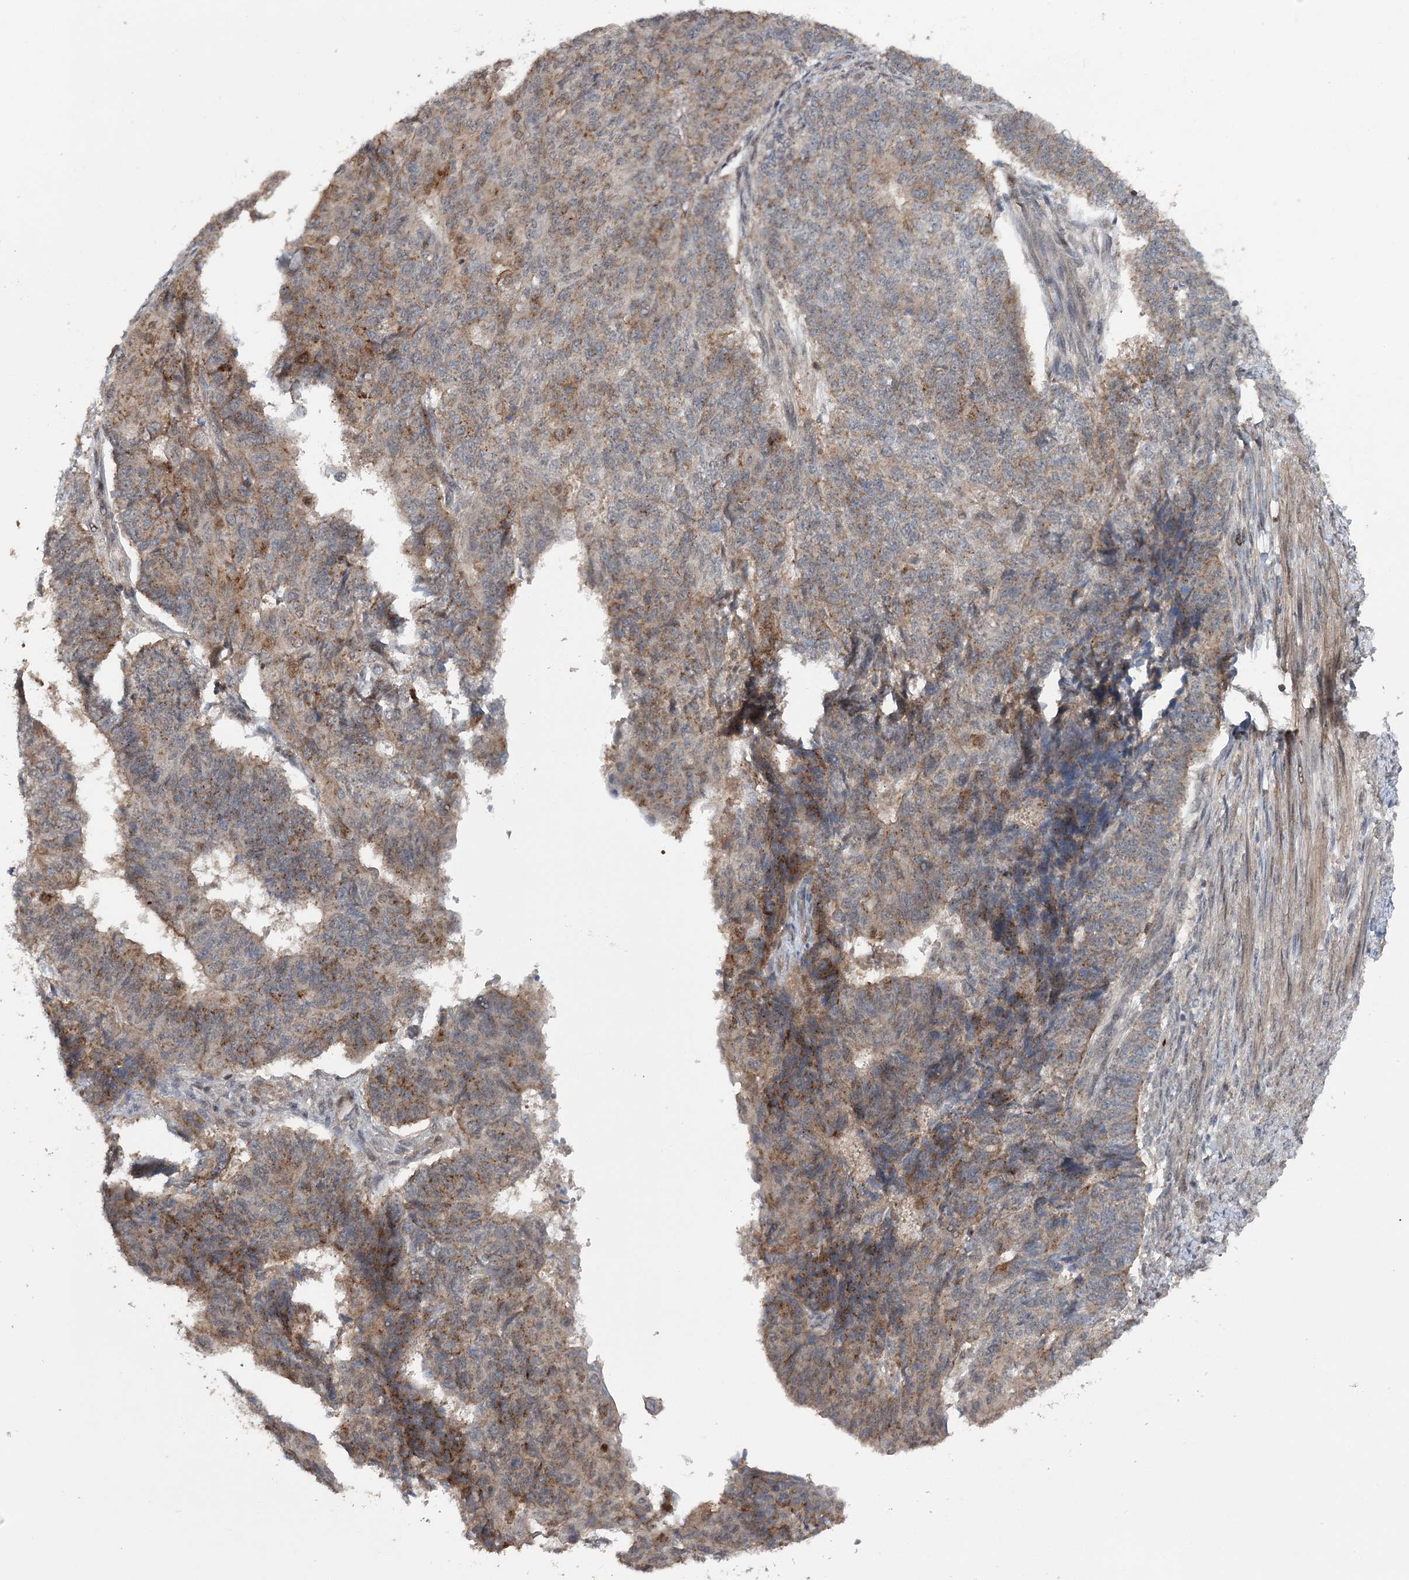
{"staining": {"intensity": "moderate", "quantity": "<25%", "location": "cytoplasmic/membranous"}, "tissue": "endometrial cancer", "cell_type": "Tumor cells", "image_type": "cancer", "snomed": [{"axis": "morphology", "description": "Adenocarcinoma, NOS"}, {"axis": "topography", "description": "Endometrium"}], "caption": "Endometrial cancer stained with a brown dye displays moderate cytoplasmic/membranous positive positivity in approximately <25% of tumor cells.", "gene": "STX6", "patient": {"sex": "female", "age": 32}}